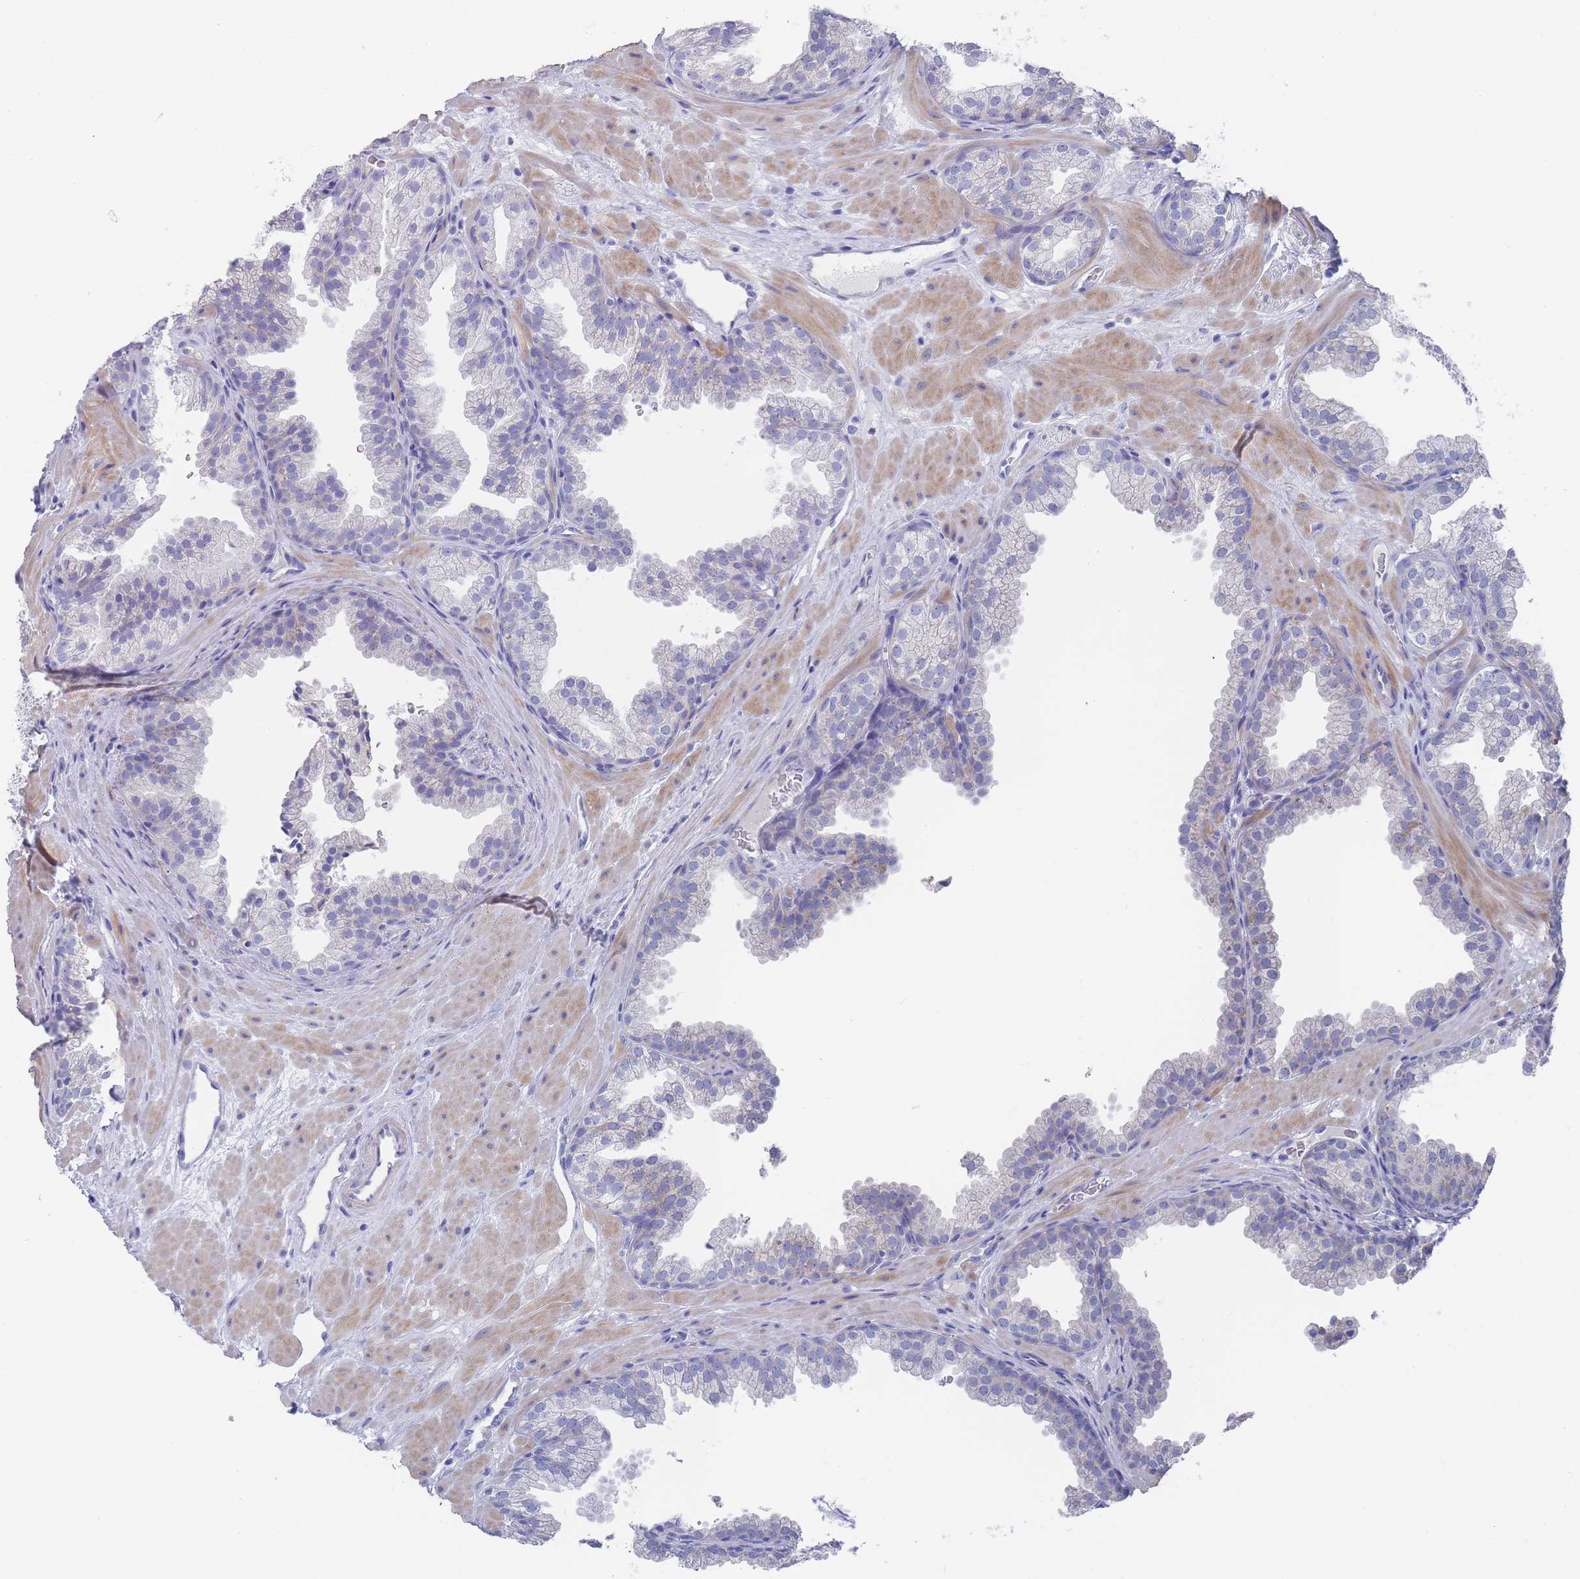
{"staining": {"intensity": "negative", "quantity": "none", "location": "none"}, "tissue": "prostate", "cell_type": "Glandular cells", "image_type": "normal", "snomed": [{"axis": "morphology", "description": "Normal tissue, NOS"}, {"axis": "topography", "description": "Prostate"}], "caption": "This is a photomicrograph of immunohistochemistry (IHC) staining of unremarkable prostate, which shows no expression in glandular cells.", "gene": "SCCPDH", "patient": {"sex": "male", "age": 37}}